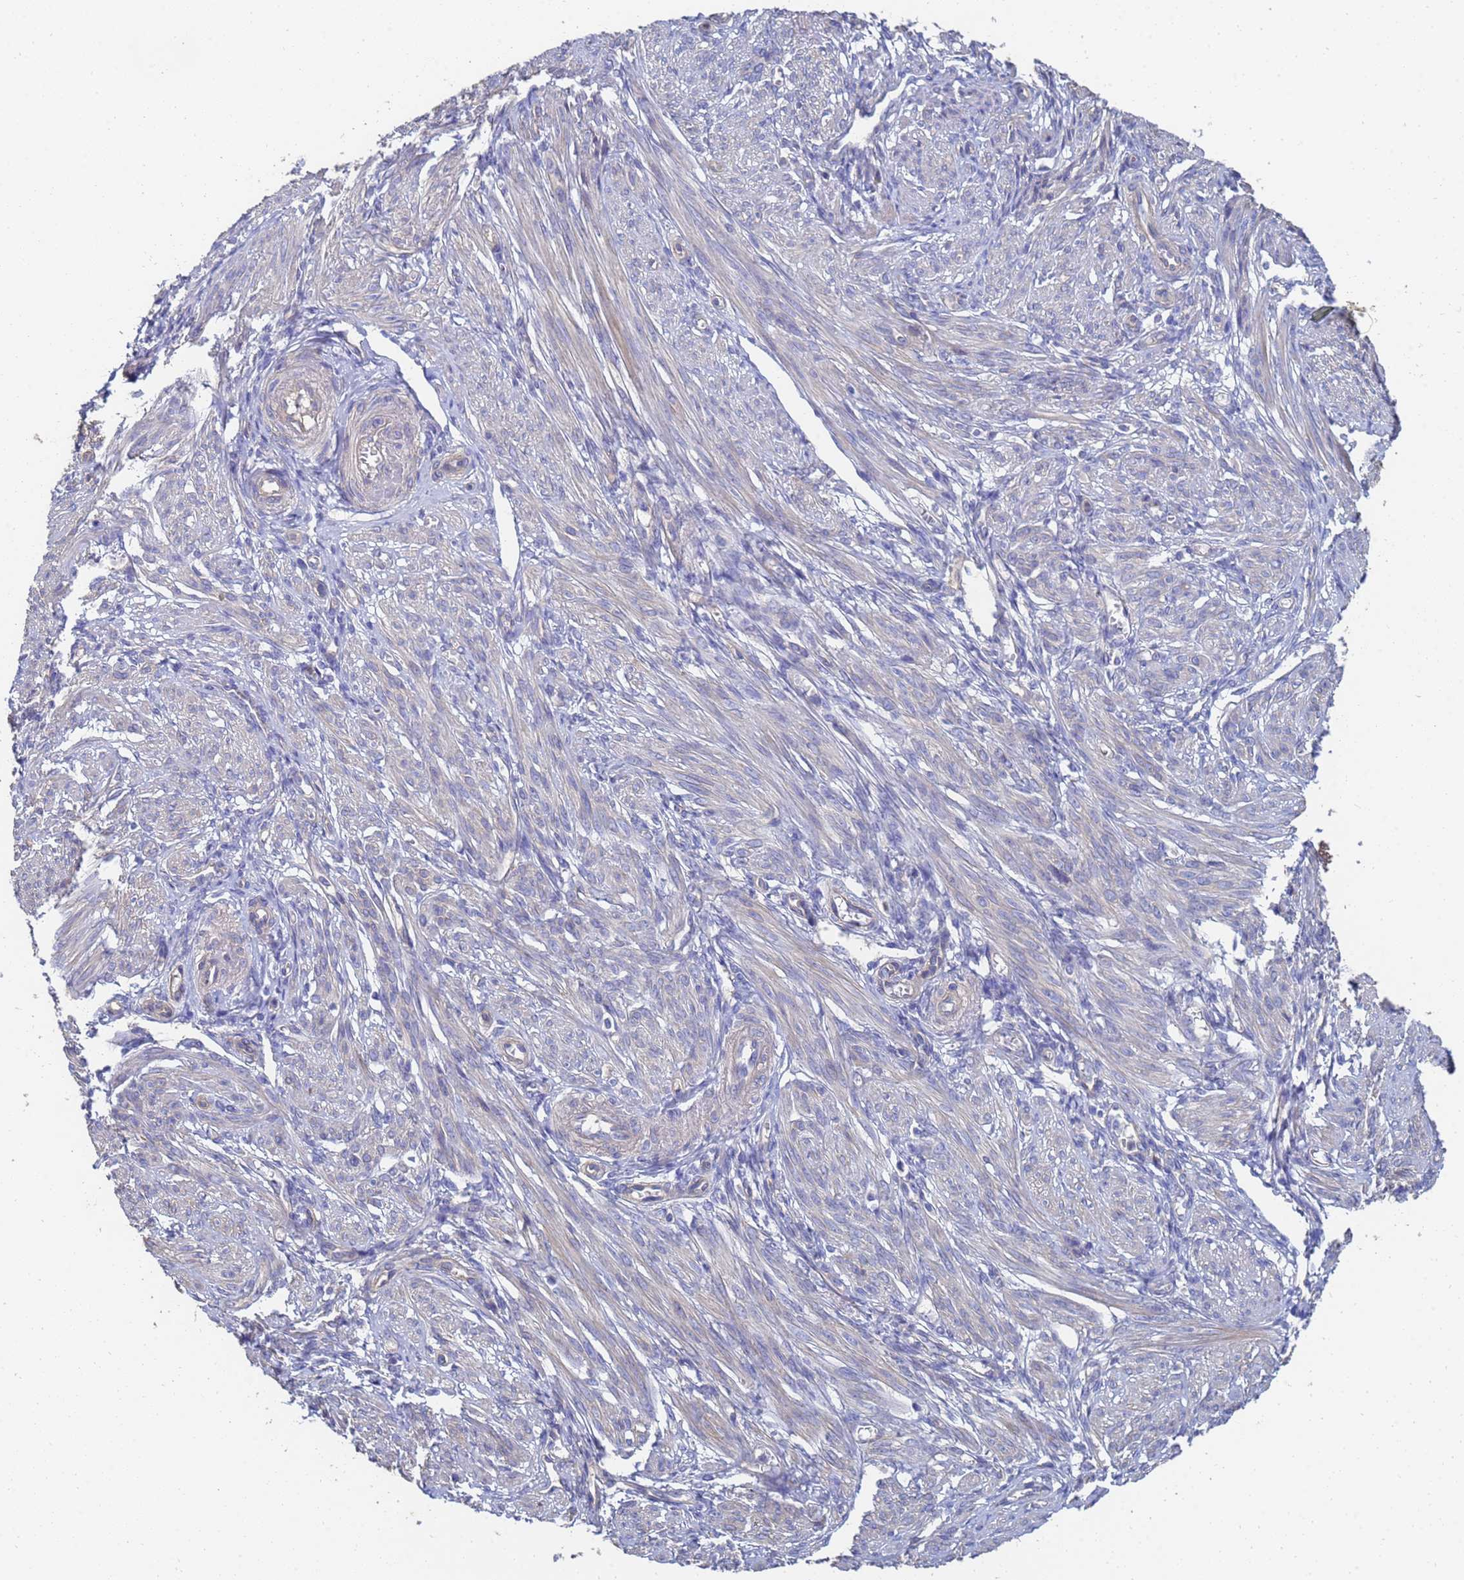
{"staining": {"intensity": "weak", "quantity": "25%-75%", "location": "cytoplasmic/membranous"}, "tissue": "smooth muscle", "cell_type": "Smooth muscle cells", "image_type": "normal", "snomed": [{"axis": "morphology", "description": "Normal tissue, NOS"}, {"axis": "topography", "description": "Smooth muscle"}], "caption": "Immunohistochemical staining of benign human smooth muscle displays 25%-75% levels of weak cytoplasmic/membranous protein expression in about 25%-75% of smooth muscle cells. (DAB (3,3'-diaminobenzidine) = brown stain, brightfield microscopy at high magnification).", "gene": "LBX2", "patient": {"sex": "female", "age": 39}}